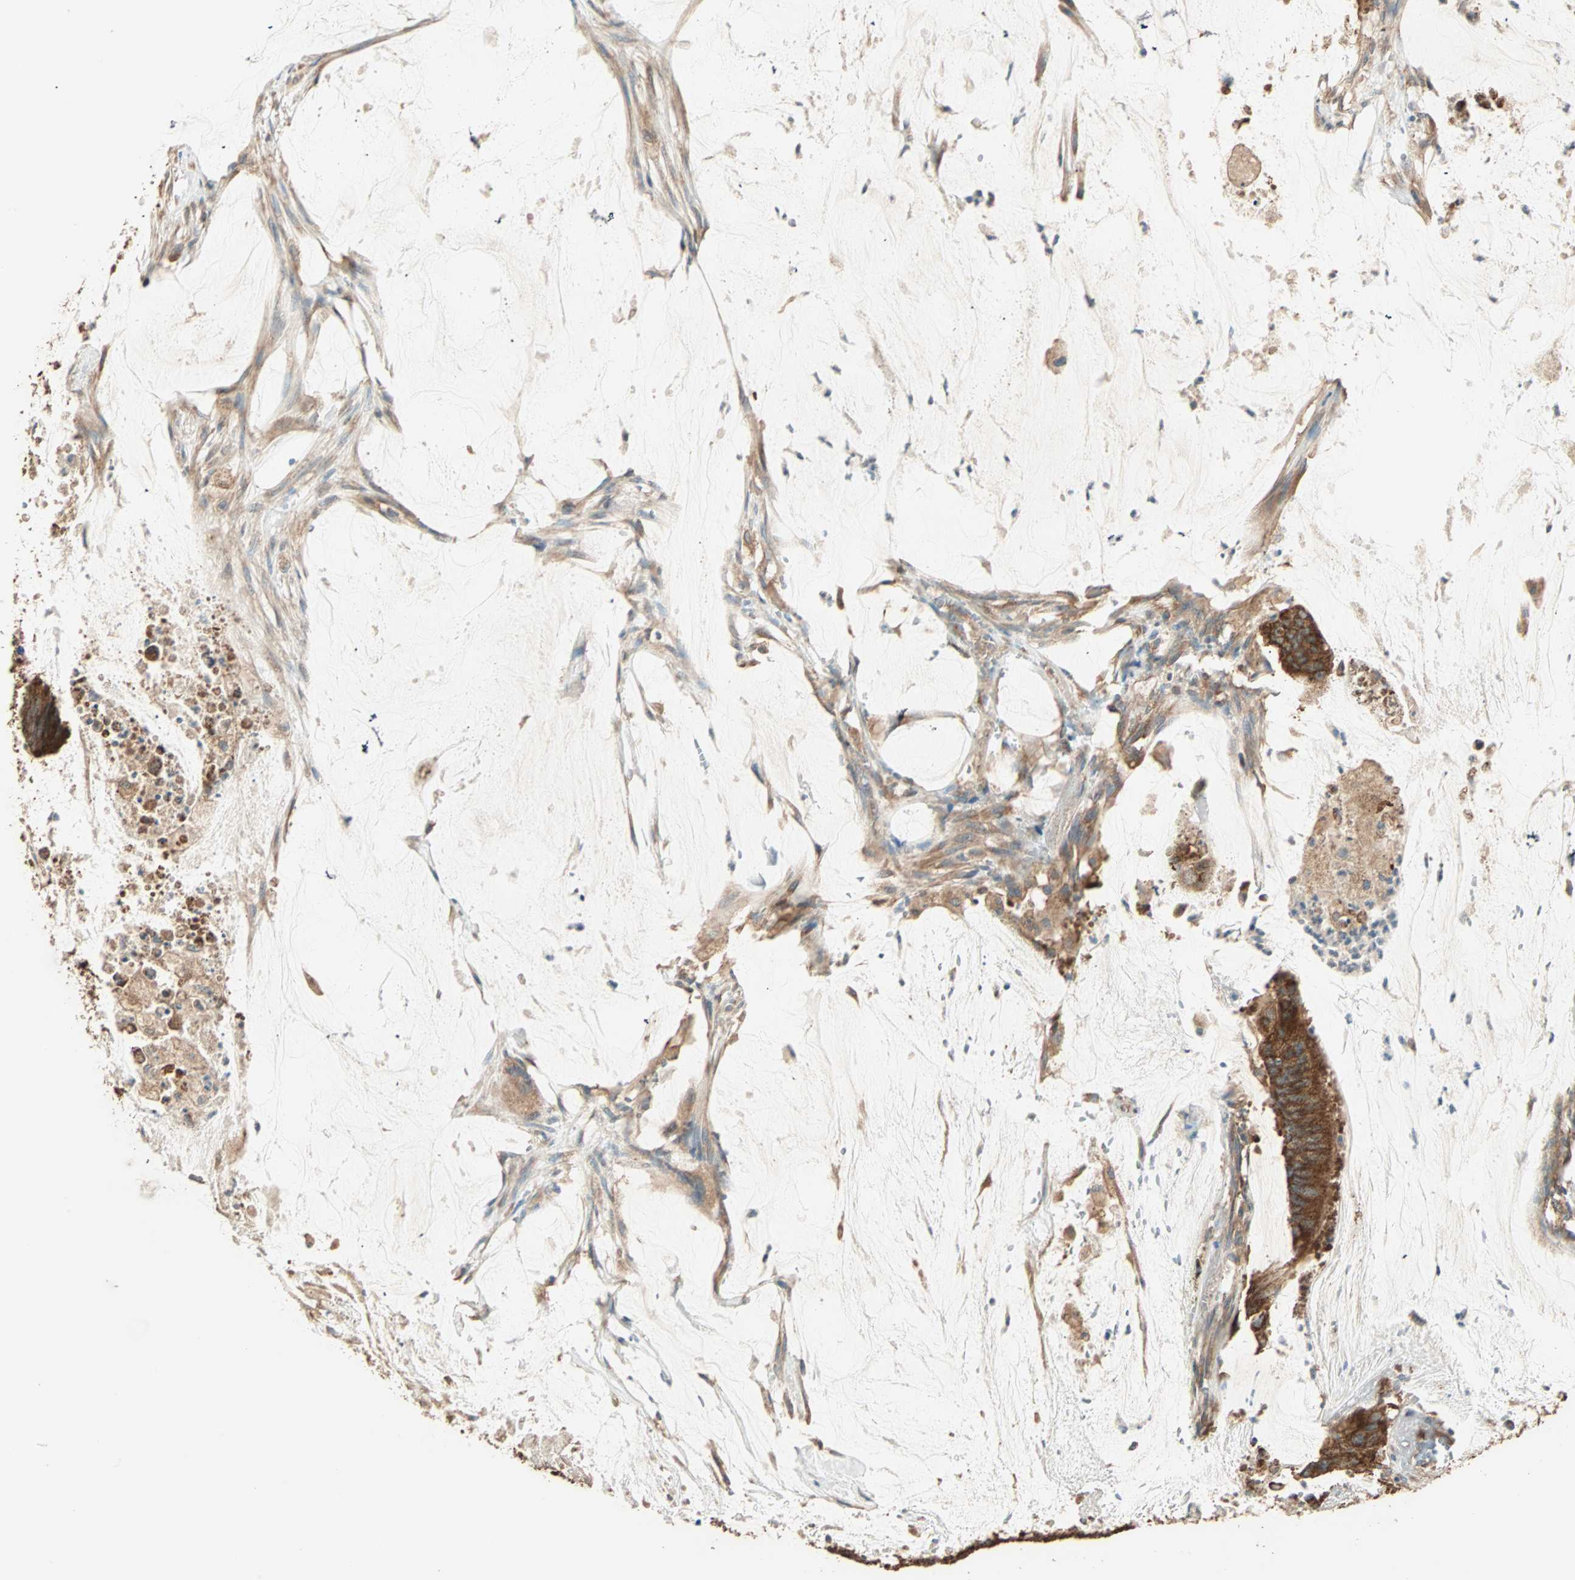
{"staining": {"intensity": "strong", "quantity": ">75%", "location": "cytoplasmic/membranous"}, "tissue": "colorectal cancer", "cell_type": "Tumor cells", "image_type": "cancer", "snomed": [{"axis": "morphology", "description": "Adenocarcinoma, NOS"}, {"axis": "topography", "description": "Rectum"}], "caption": "Adenocarcinoma (colorectal) stained with a brown dye reveals strong cytoplasmic/membranous positive expression in approximately >75% of tumor cells.", "gene": "EIF4G2", "patient": {"sex": "female", "age": 66}}